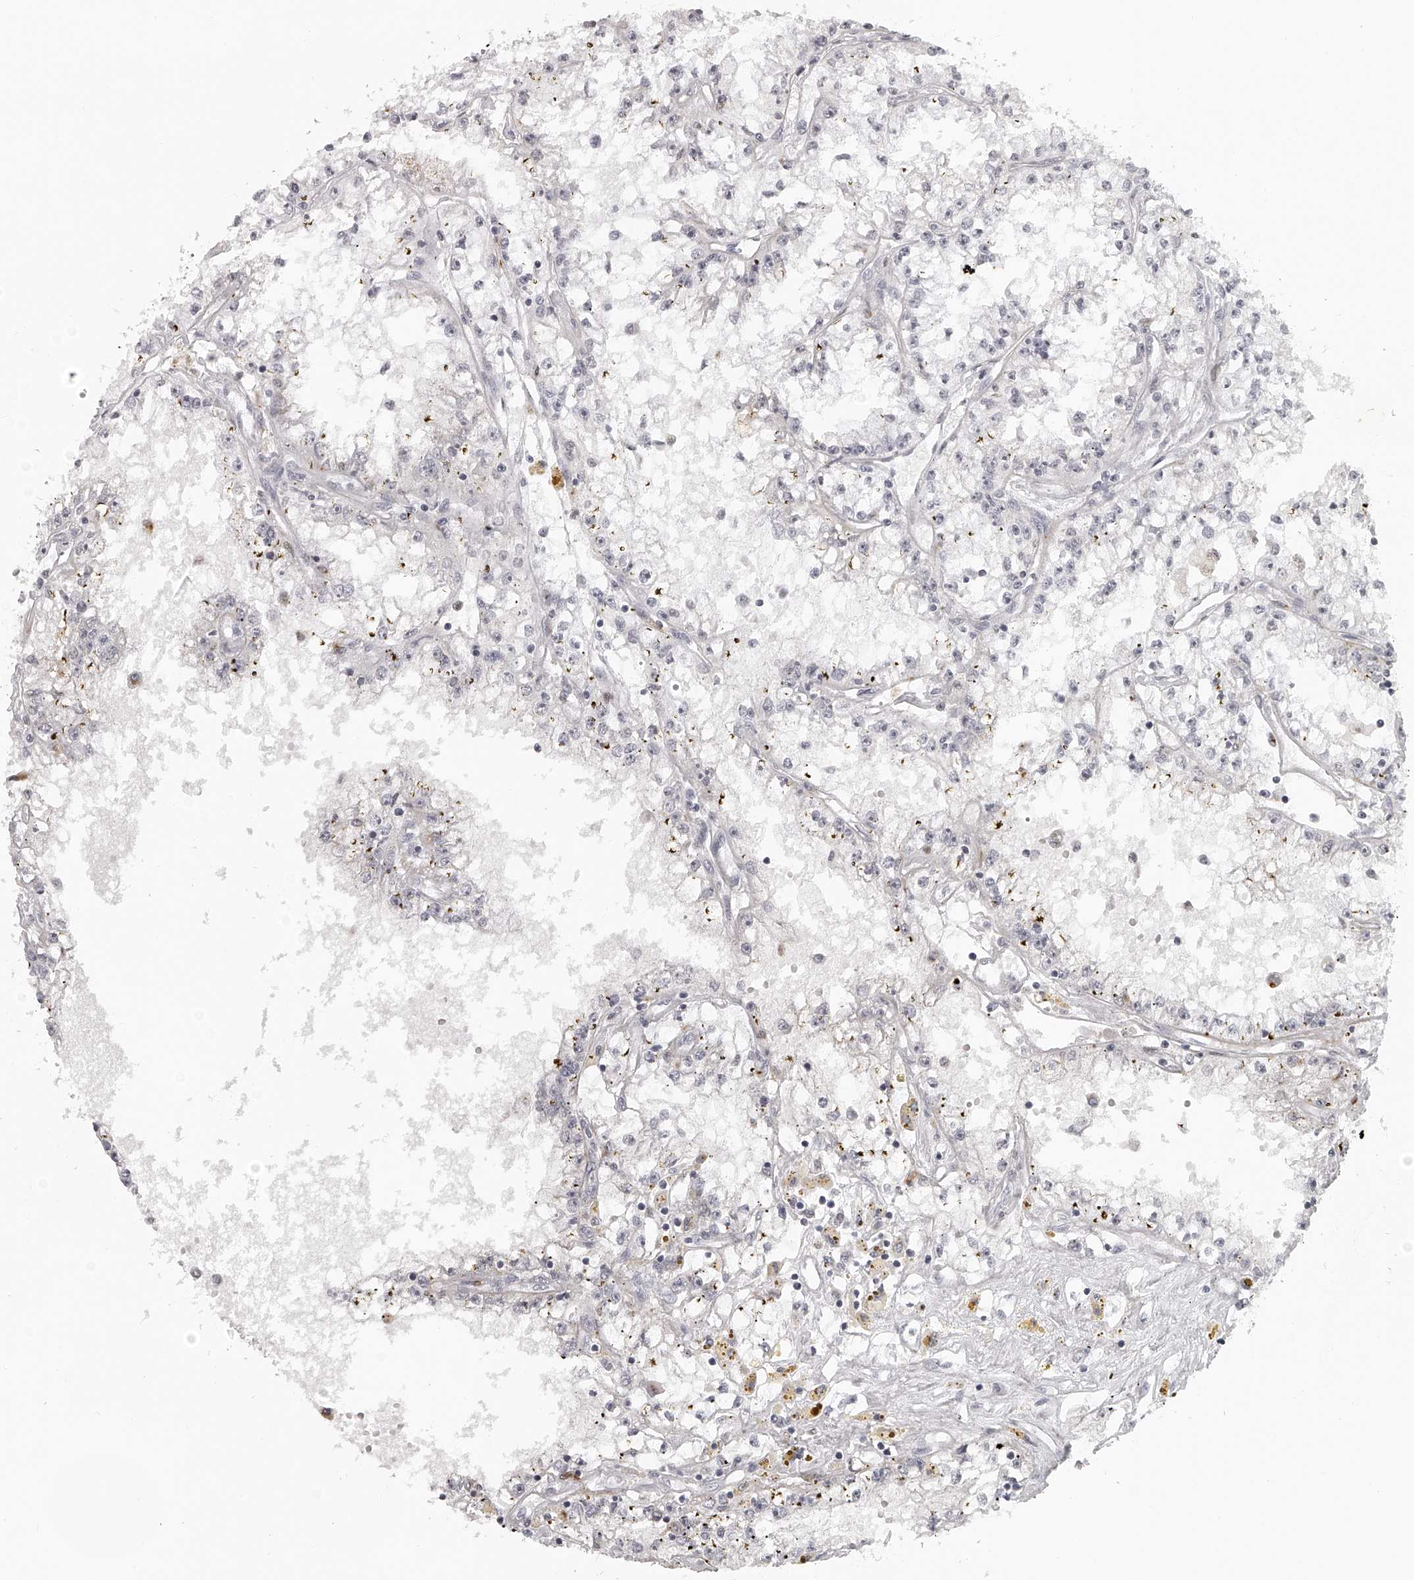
{"staining": {"intensity": "negative", "quantity": "none", "location": "none"}, "tissue": "renal cancer", "cell_type": "Tumor cells", "image_type": "cancer", "snomed": [{"axis": "morphology", "description": "Adenocarcinoma, NOS"}, {"axis": "topography", "description": "Kidney"}], "caption": "DAB (3,3'-diaminobenzidine) immunohistochemical staining of human renal cancer reveals no significant positivity in tumor cells.", "gene": "RNF220", "patient": {"sex": "male", "age": 56}}